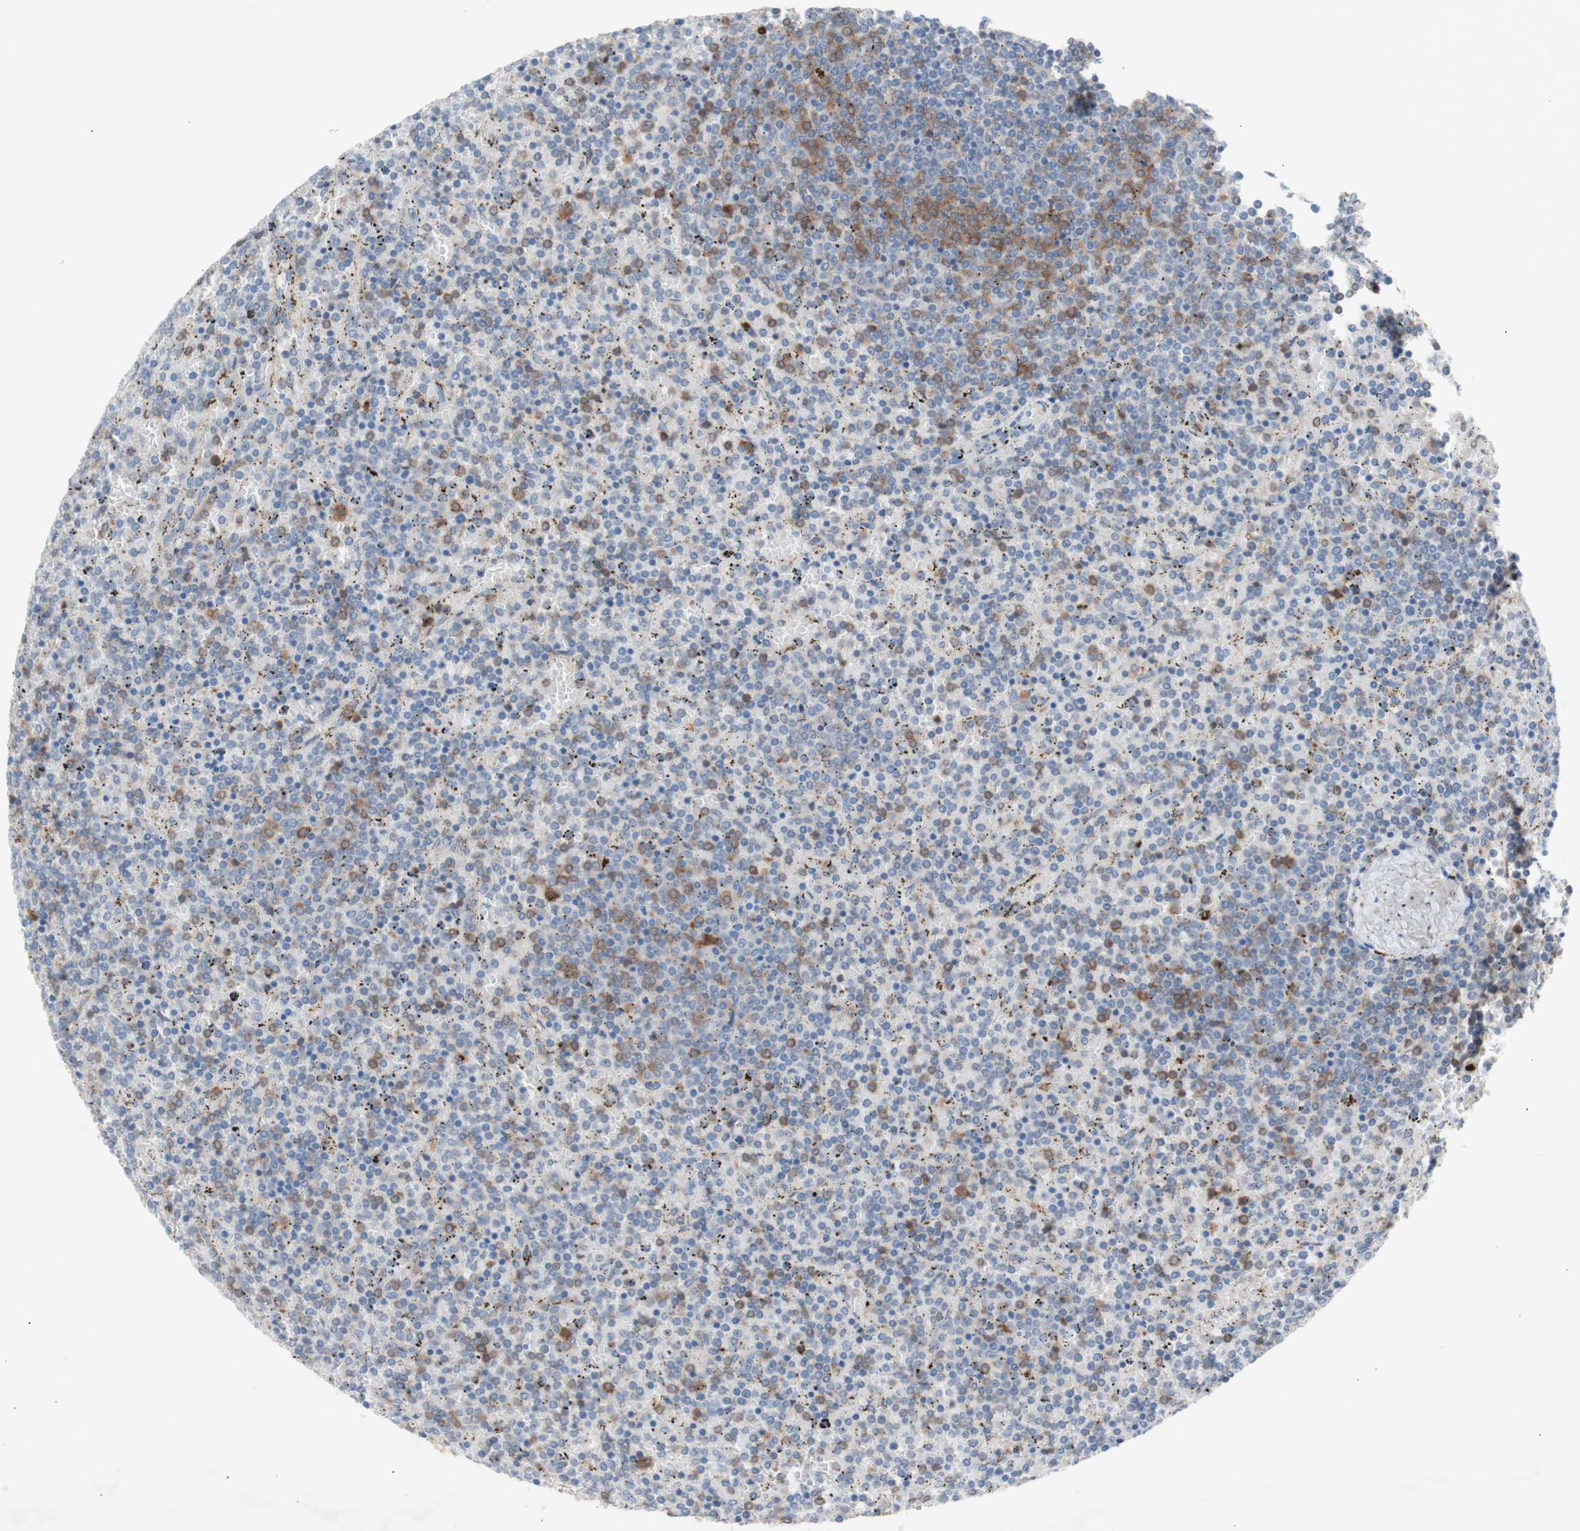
{"staining": {"intensity": "moderate", "quantity": "<25%", "location": "cytoplasmic/membranous"}, "tissue": "lymphoma", "cell_type": "Tumor cells", "image_type": "cancer", "snomed": [{"axis": "morphology", "description": "Malignant lymphoma, non-Hodgkin's type, Low grade"}, {"axis": "topography", "description": "Spleen"}], "caption": "This is a photomicrograph of immunohistochemistry staining of lymphoma, which shows moderate expression in the cytoplasmic/membranous of tumor cells.", "gene": "PRMT5", "patient": {"sex": "female", "age": 77}}